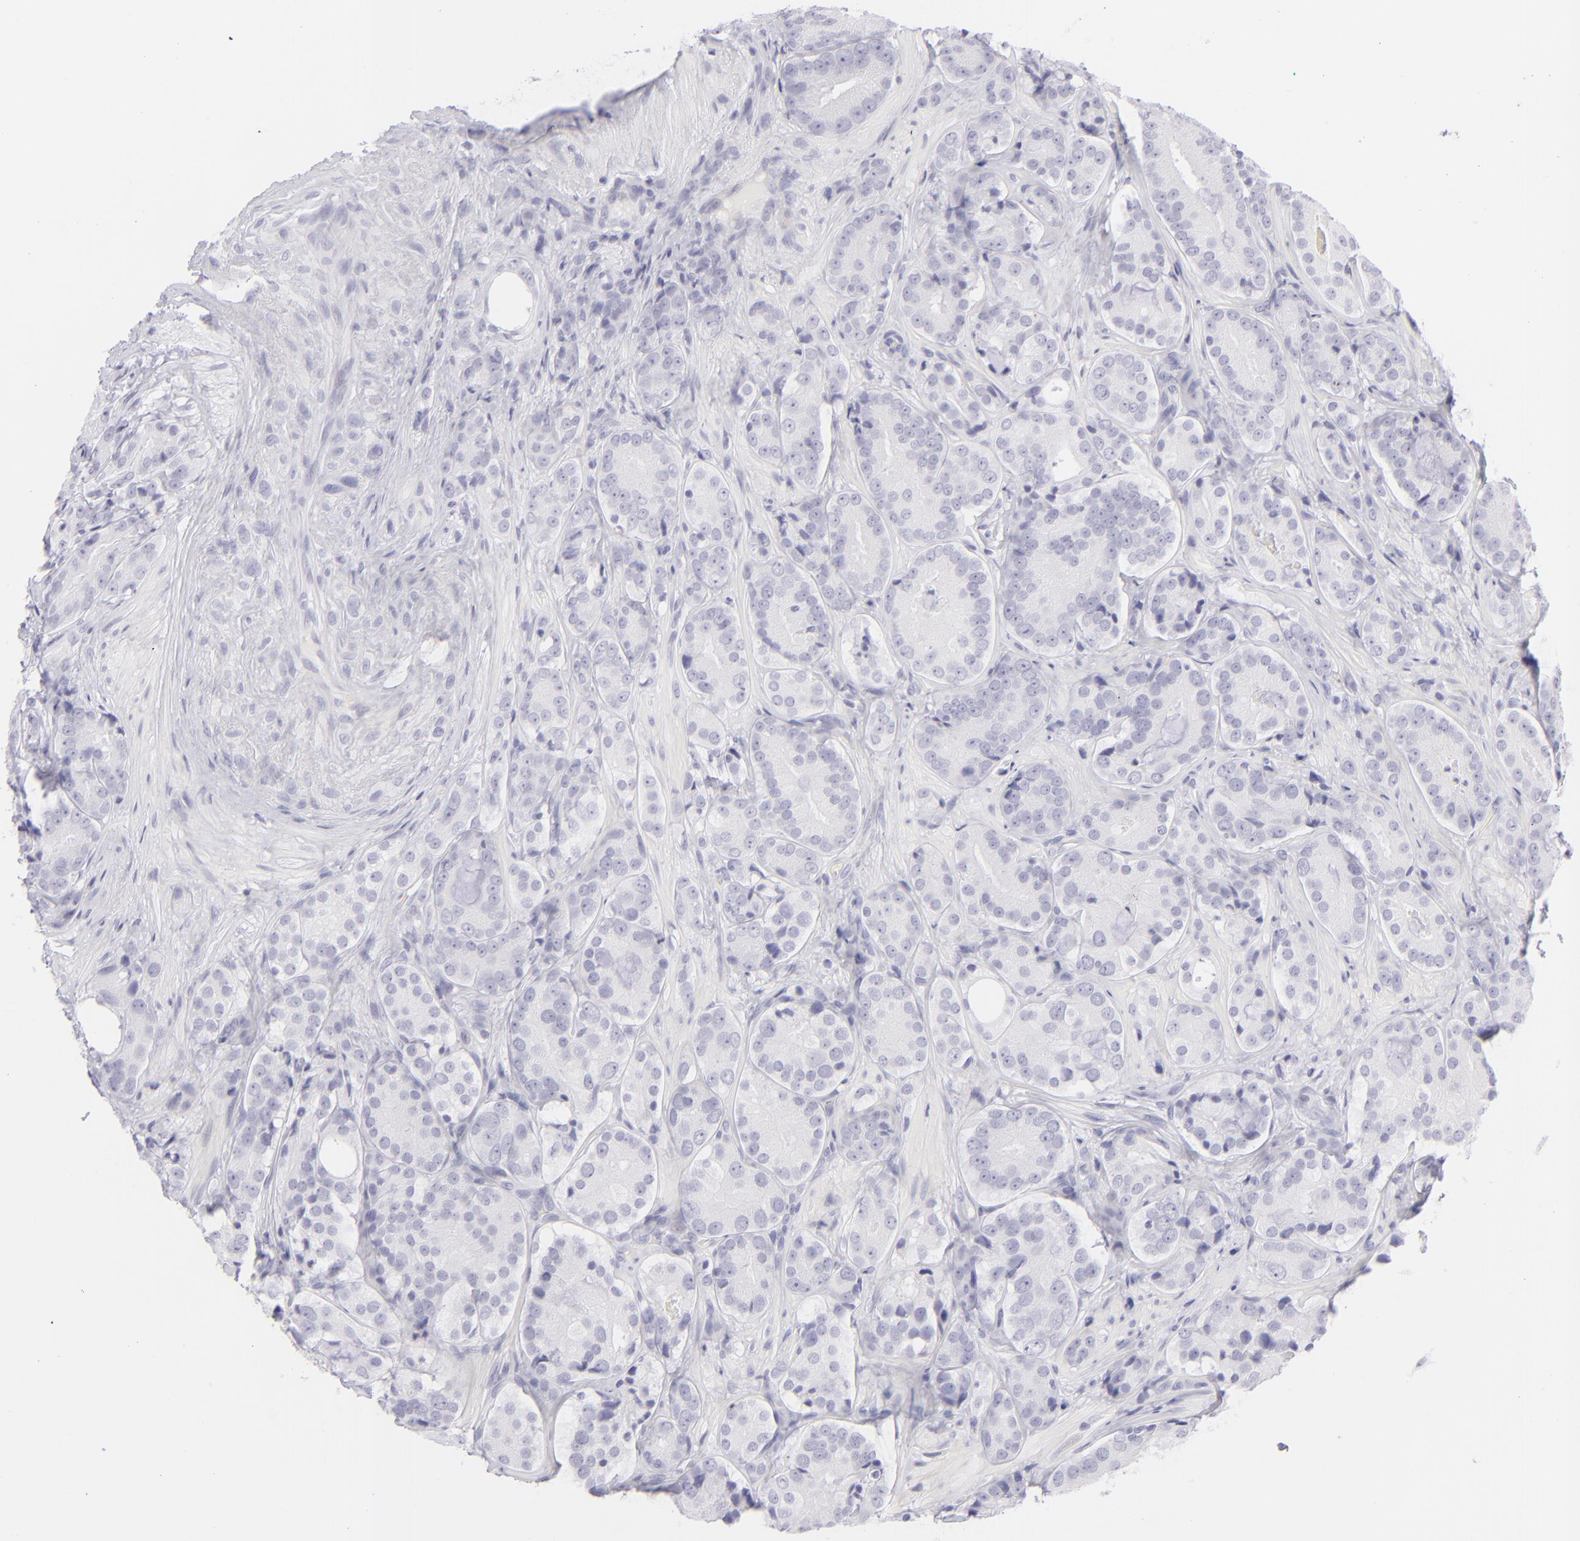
{"staining": {"intensity": "negative", "quantity": "none", "location": "none"}, "tissue": "prostate cancer", "cell_type": "Tumor cells", "image_type": "cancer", "snomed": [{"axis": "morphology", "description": "Adenocarcinoma, High grade"}, {"axis": "topography", "description": "Prostate"}], "caption": "Human prostate cancer stained for a protein using immunohistochemistry exhibits no expression in tumor cells.", "gene": "FCER2", "patient": {"sex": "male", "age": 70}}